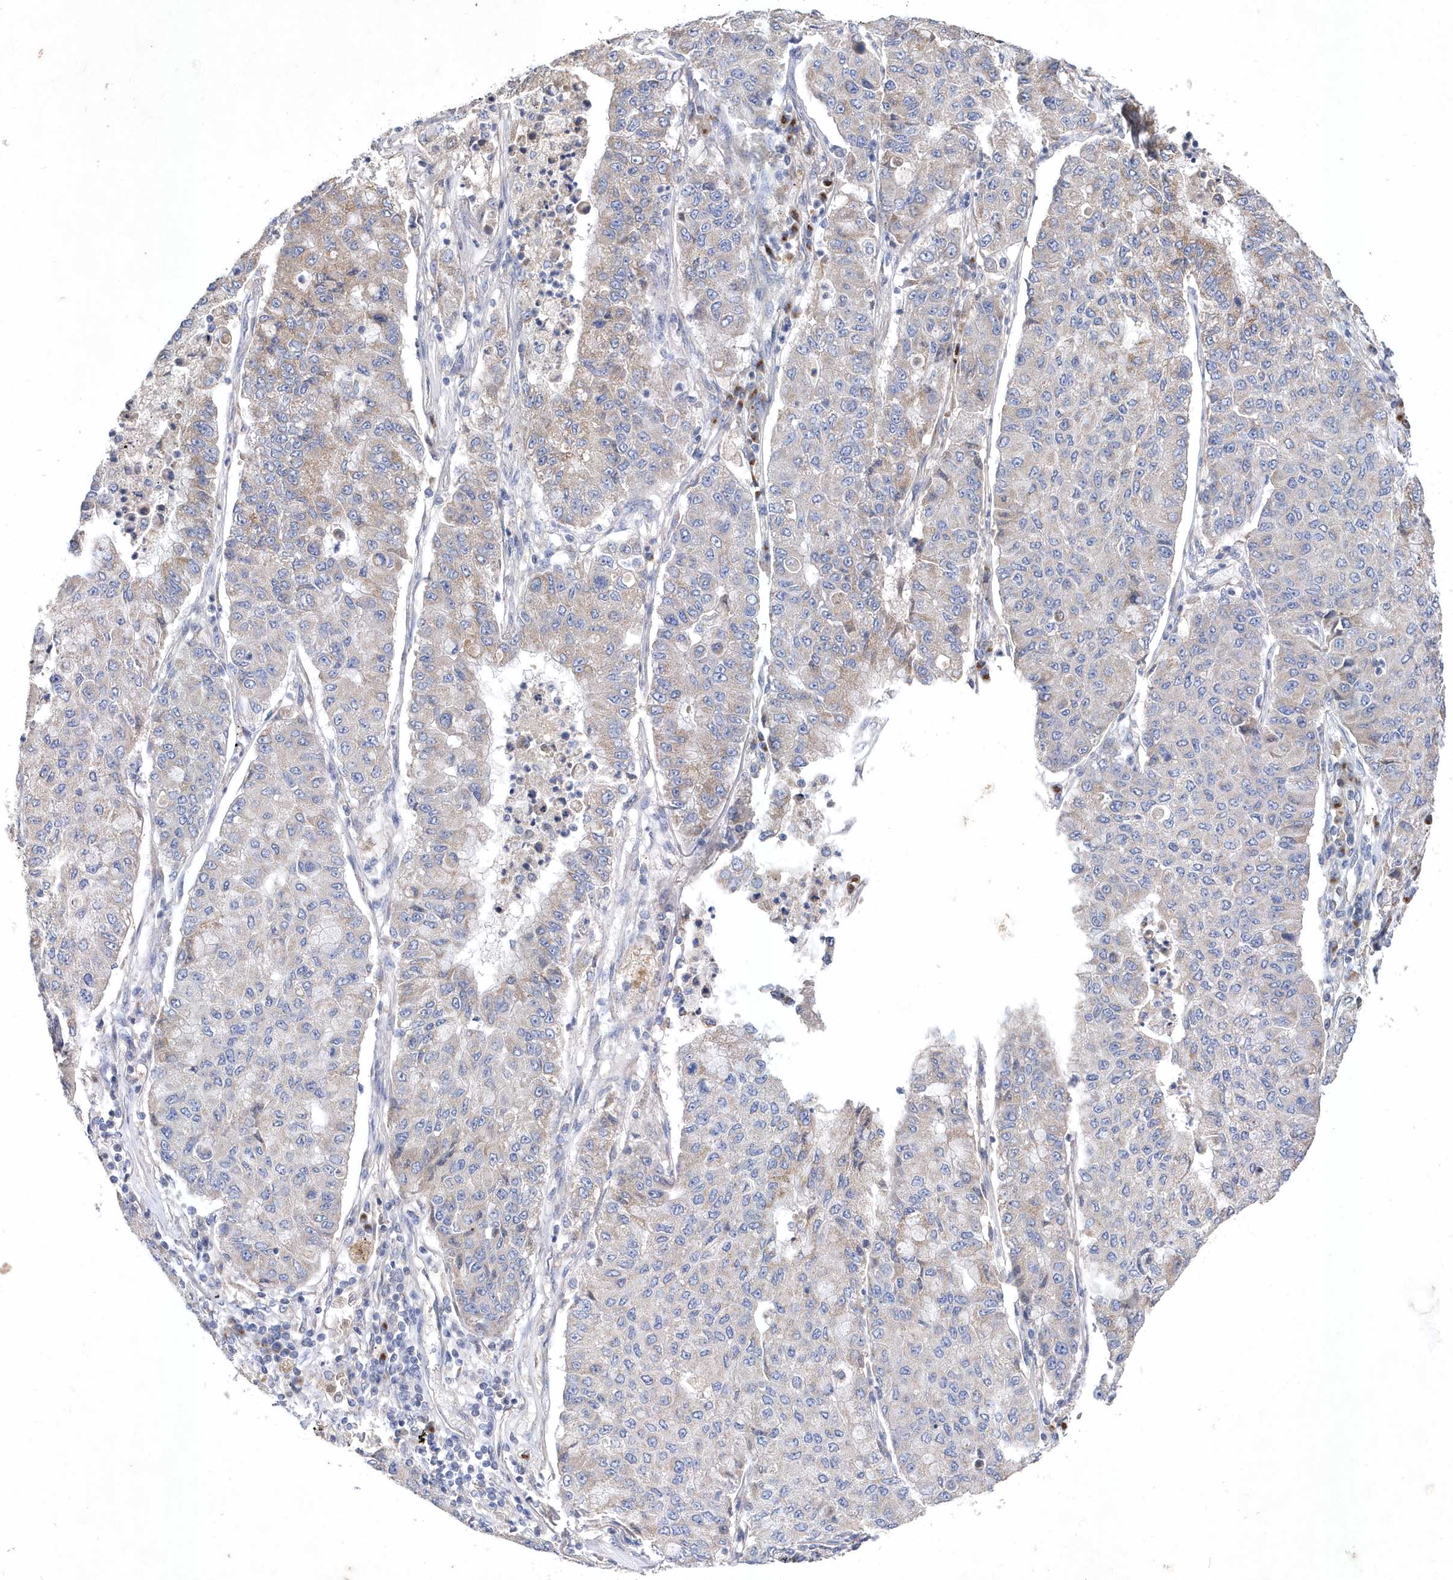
{"staining": {"intensity": "weak", "quantity": "<25%", "location": "cytoplasmic/membranous"}, "tissue": "lung cancer", "cell_type": "Tumor cells", "image_type": "cancer", "snomed": [{"axis": "morphology", "description": "Squamous cell carcinoma, NOS"}, {"axis": "topography", "description": "Lung"}], "caption": "There is no significant expression in tumor cells of lung cancer (squamous cell carcinoma).", "gene": "METTL8", "patient": {"sex": "male", "age": 74}}